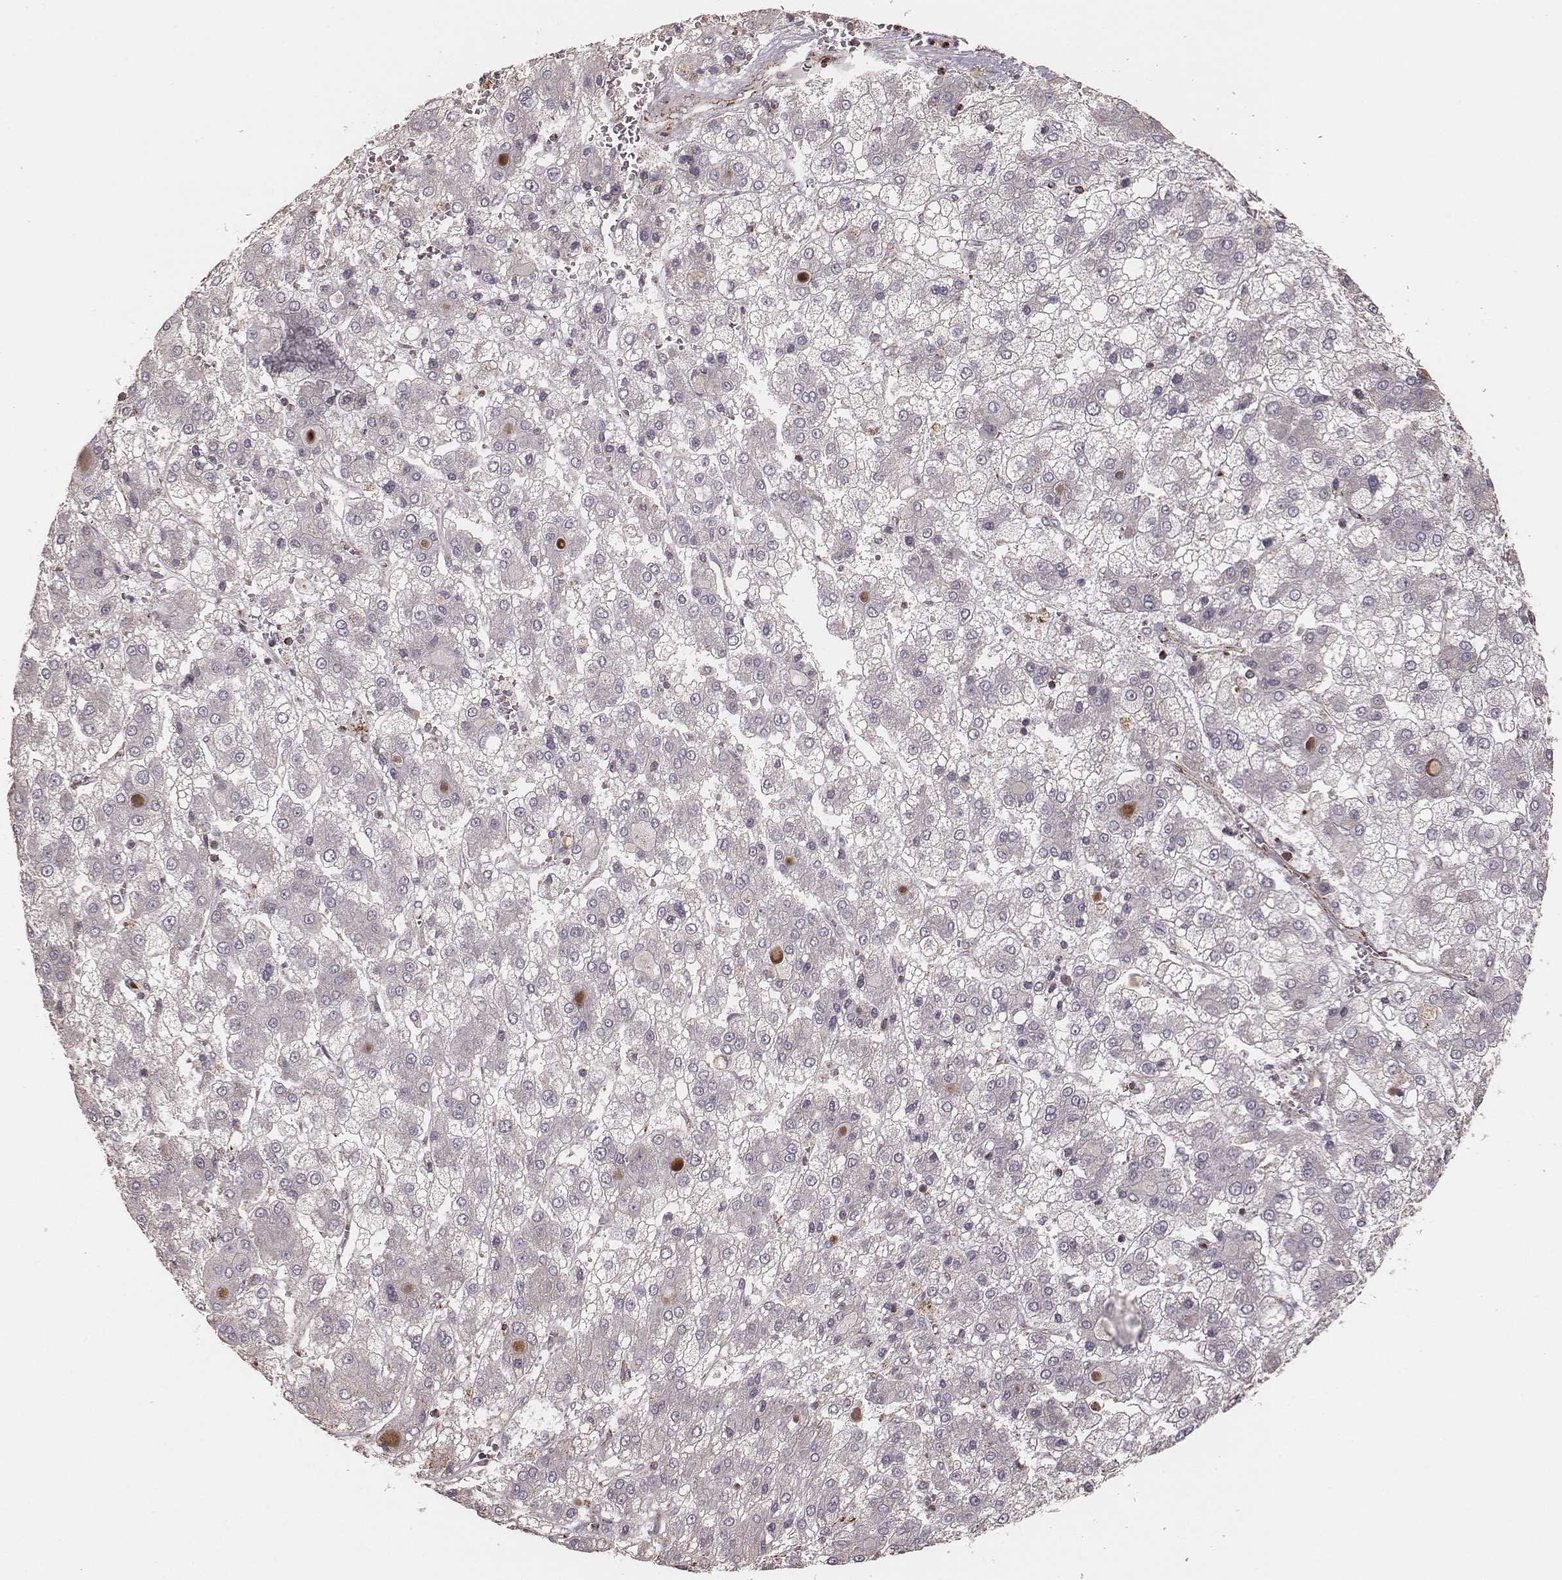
{"staining": {"intensity": "negative", "quantity": "none", "location": "none"}, "tissue": "liver cancer", "cell_type": "Tumor cells", "image_type": "cancer", "snomed": [{"axis": "morphology", "description": "Carcinoma, Hepatocellular, NOS"}, {"axis": "topography", "description": "Liver"}], "caption": "Immunohistochemistry (IHC) of human liver hepatocellular carcinoma shows no positivity in tumor cells.", "gene": "TUFM", "patient": {"sex": "male", "age": 73}}